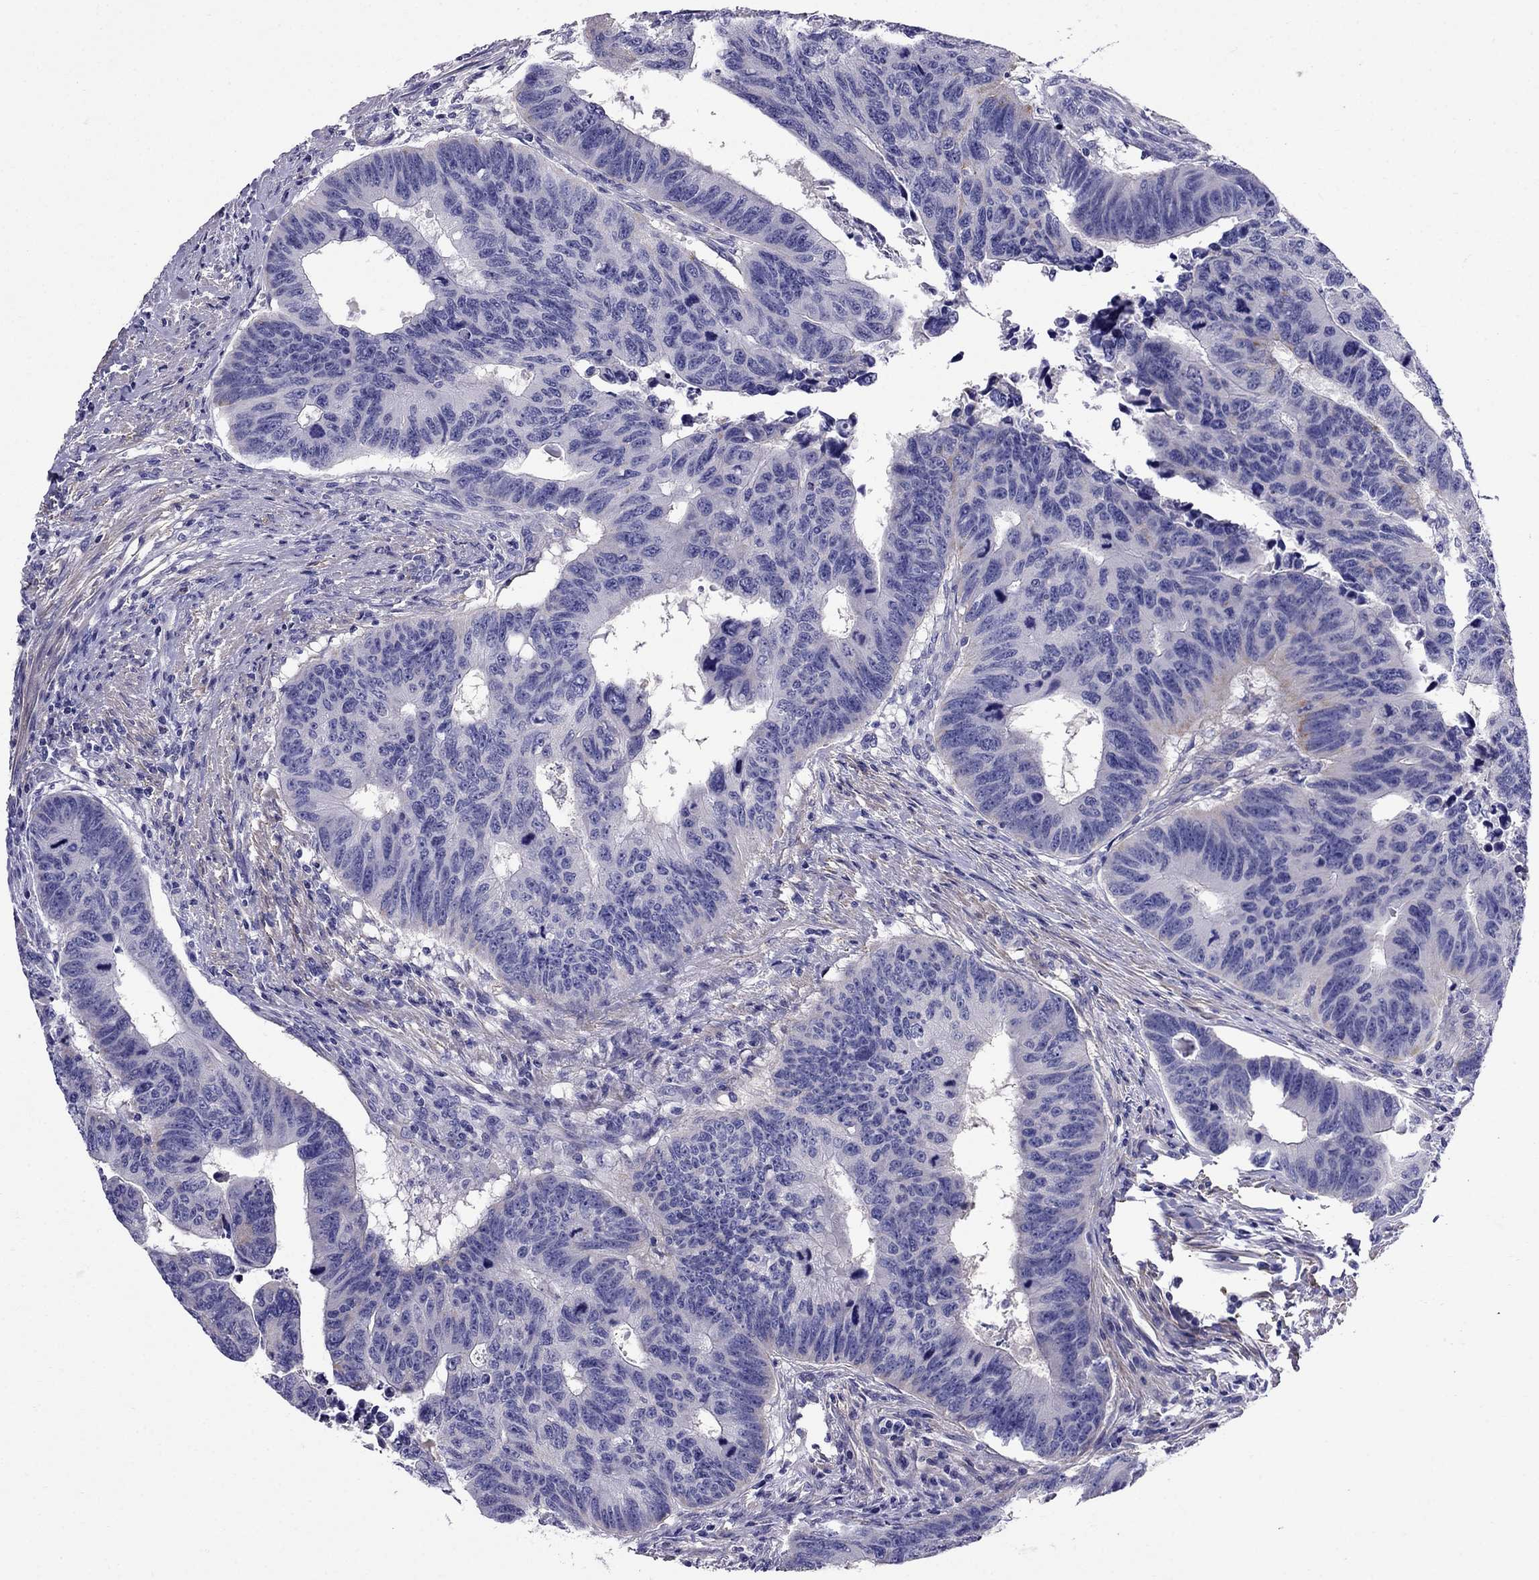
{"staining": {"intensity": "negative", "quantity": "none", "location": "none"}, "tissue": "colorectal cancer", "cell_type": "Tumor cells", "image_type": "cancer", "snomed": [{"axis": "morphology", "description": "Adenocarcinoma, NOS"}, {"axis": "topography", "description": "Rectum"}], "caption": "An image of colorectal cancer stained for a protein demonstrates no brown staining in tumor cells. (IHC, brightfield microscopy, high magnification).", "gene": "GPR50", "patient": {"sex": "female", "age": 85}}